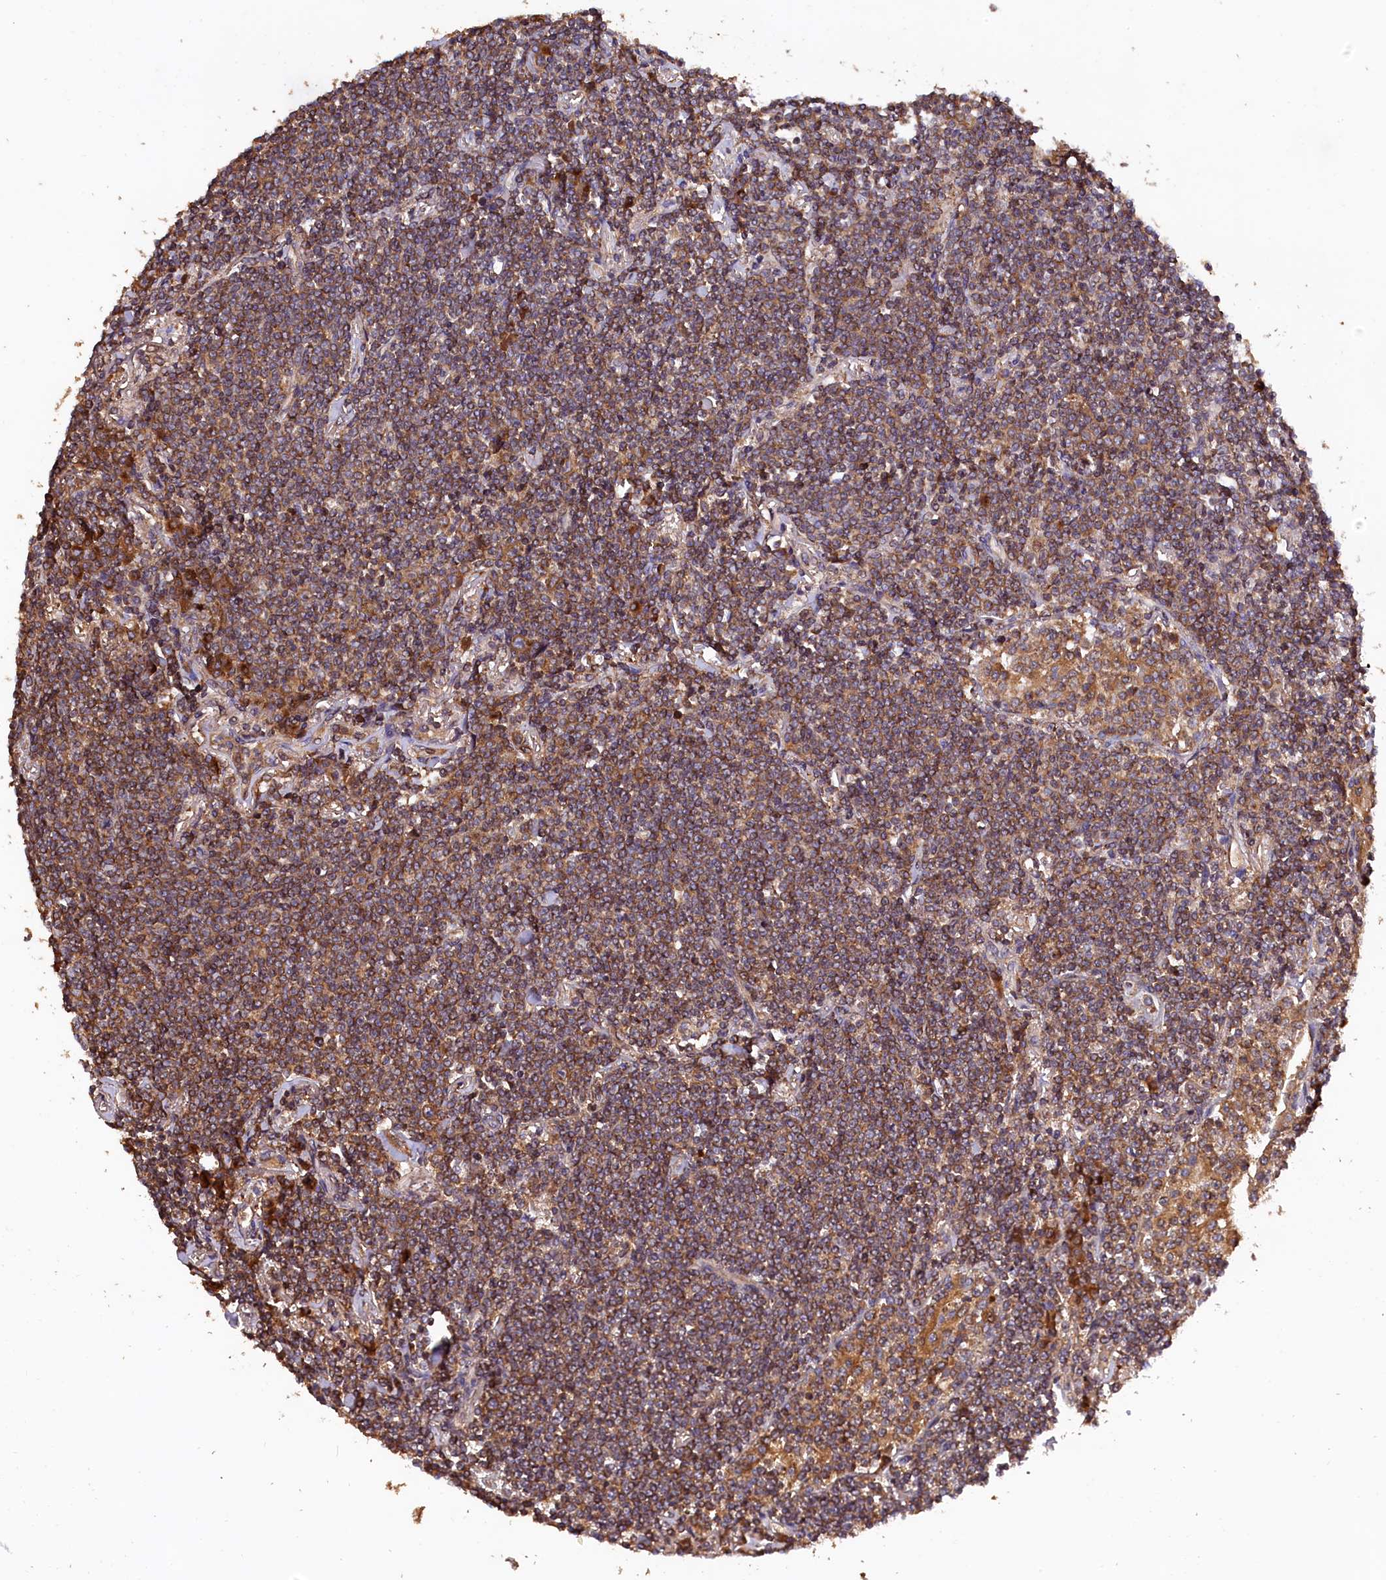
{"staining": {"intensity": "moderate", "quantity": ">75%", "location": "cytoplasmic/membranous"}, "tissue": "lymphoma", "cell_type": "Tumor cells", "image_type": "cancer", "snomed": [{"axis": "morphology", "description": "Malignant lymphoma, non-Hodgkin's type, Low grade"}, {"axis": "topography", "description": "Lung"}], "caption": "Tumor cells exhibit medium levels of moderate cytoplasmic/membranous expression in about >75% of cells in malignant lymphoma, non-Hodgkin's type (low-grade). The staining is performed using DAB (3,3'-diaminobenzidine) brown chromogen to label protein expression. The nuclei are counter-stained blue using hematoxylin.", "gene": "KLC2", "patient": {"sex": "female", "age": 71}}